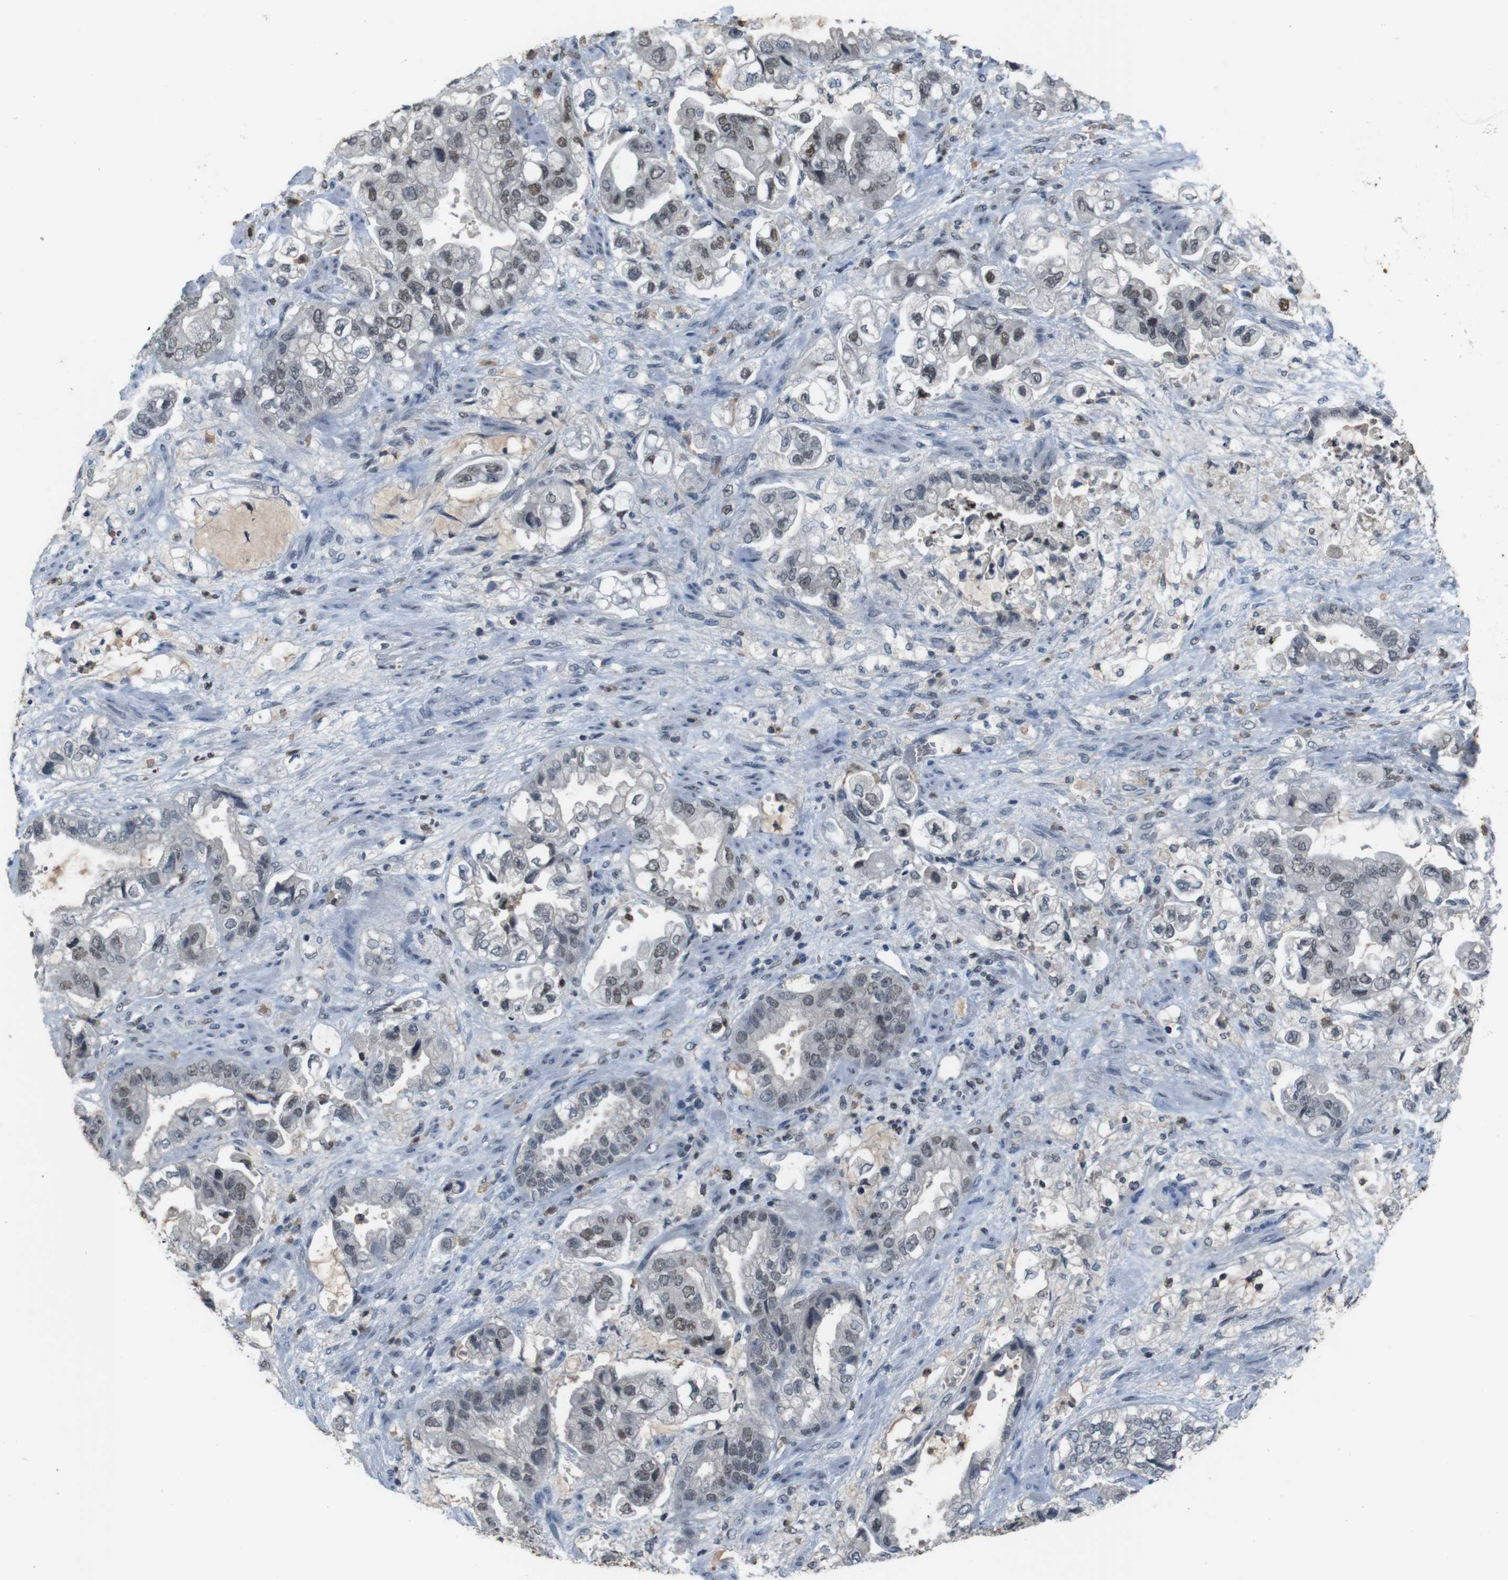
{"staining": {"intensity": "weak", "quantity": "25%-75%", "location": "nuclear"}, "tissue": "stomach cancer", "cell_type": "Tumor cells", "image_type": "cancer", "snomed": [{"axis": "morphology", "description": "Normal tissue, NOS"}, {"axis": "morphology", "description": "Adenocarcinoma, NOS"}, {"axis": "topography", "description": "Stomach"}], "caption": "Adenocarcinoma (stomach) tissue demonstrates weak nuclear expression in about 25%-75% of tumor cells", "gene": "SUB1", "patient": {"sex": "male", "age": 62}}